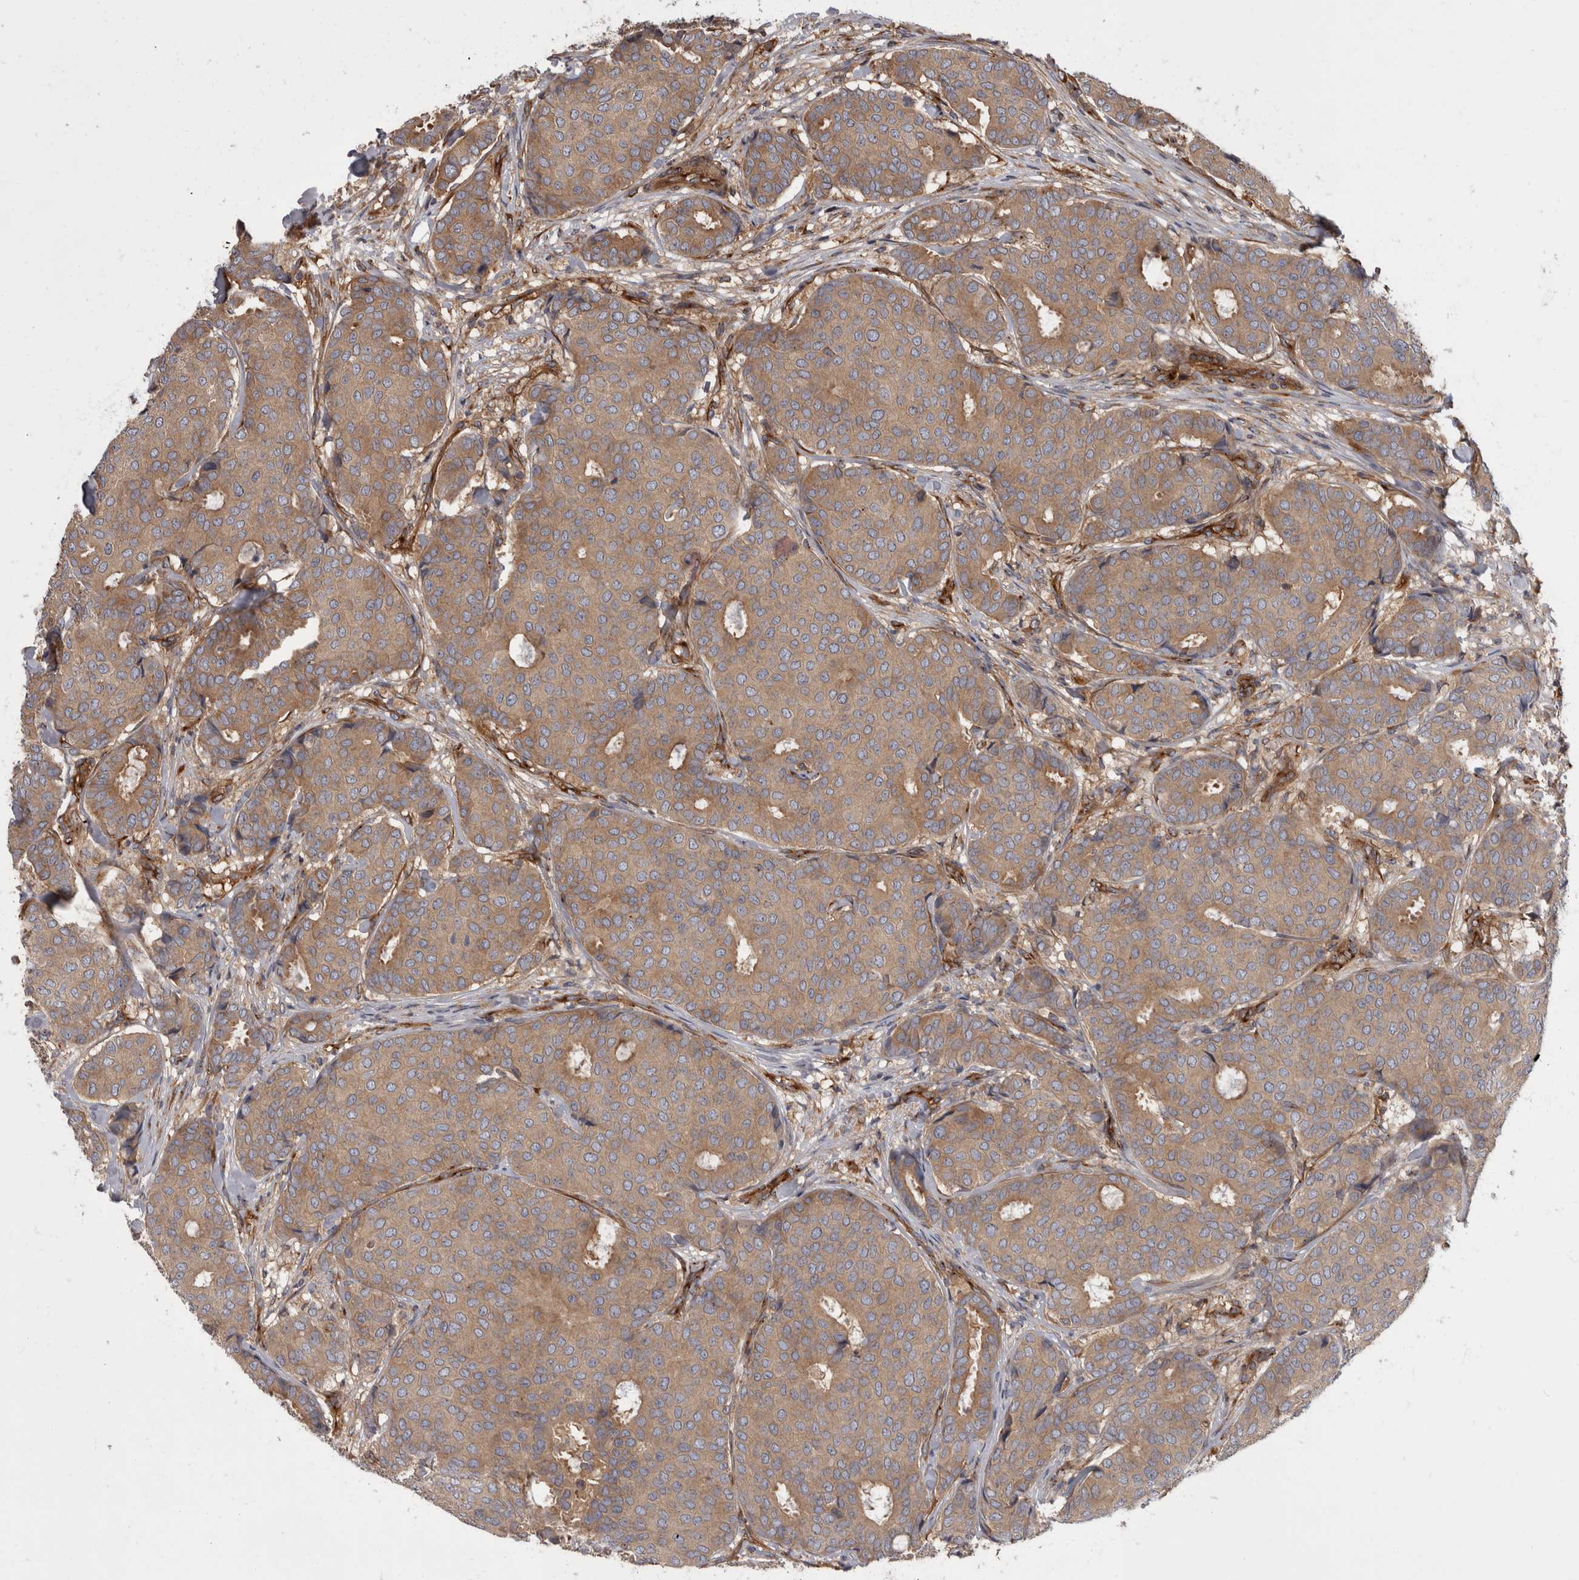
{"staining": {"intensity": "moderate", "quantity": ">75%", "location": "cytoplasmic/membranous"}, "tissue": "breast cancer", "cell_type": "Tumor cells", "image_type": "cancer", "snomed": [{"axis": "morphology", "description": "Duct carcinoma"}, {"axis": "topography", "description": "Breast"}], "caption": "Immunohistochemical staining of human breast cancer (infiltrating ductal carcinoma) demonstrates moderate cytoplasmic/membranous protein expression in approximately >75% of tumor cells.", "gene": "HOOK3", "patient": {"sex": "female", "age": 75}}